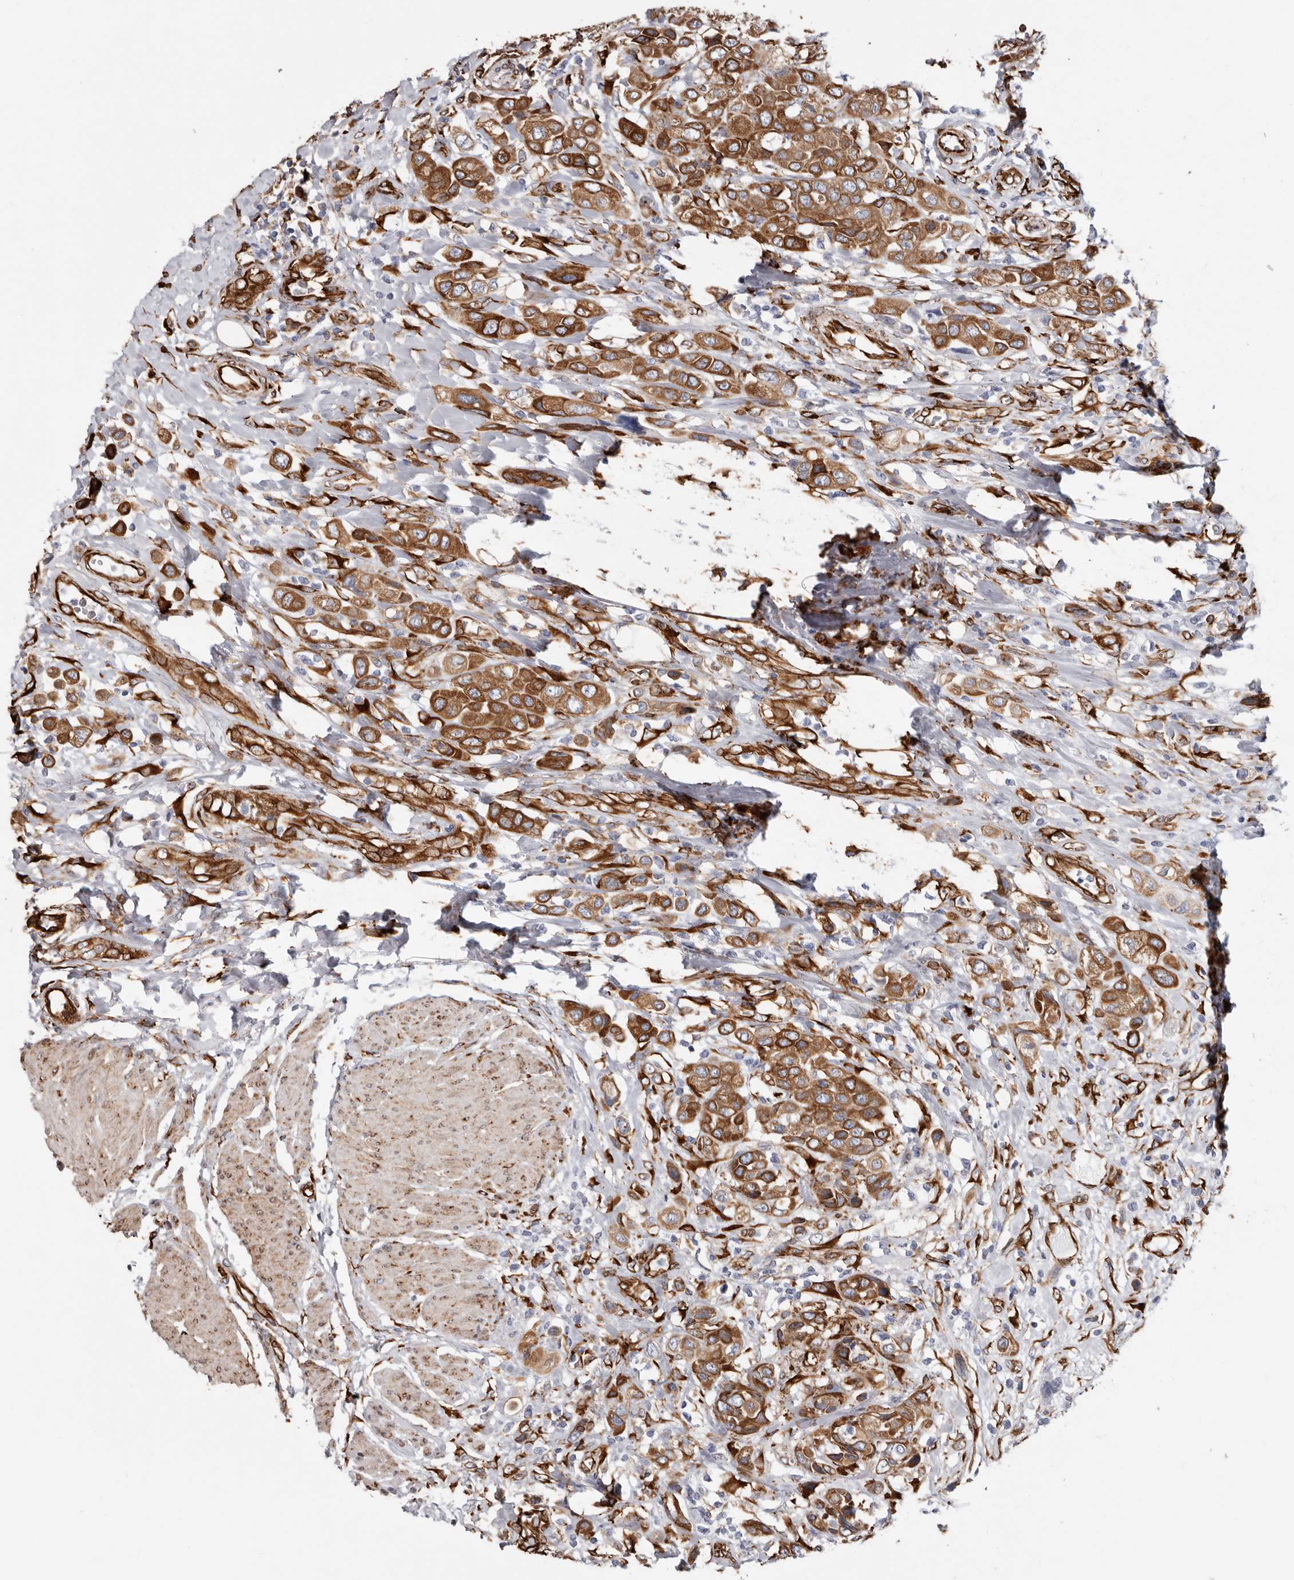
{"staining": {"intensity": "moderate", "quantity": ">75%", "location": "cytoplasmic/membranous"}, "tissue": "urothelial cancer", "cell_type": "Tumor cells", "image_type": "cancer", "snomed": [{"axis": "morphology", "description": "Urothelial carcinoma, High grade"}, {"axis": "topography", "description": "Urinary bladder"}], "caption": "Human urothelial carcinoma (high-grade) stained with a brown dye reveals moderate cytoplasmic/membranous positive positivity in about >75% of tumor cells.", "gene": "SEMA3E", "patient": {"sex": "male", "age": 50}}